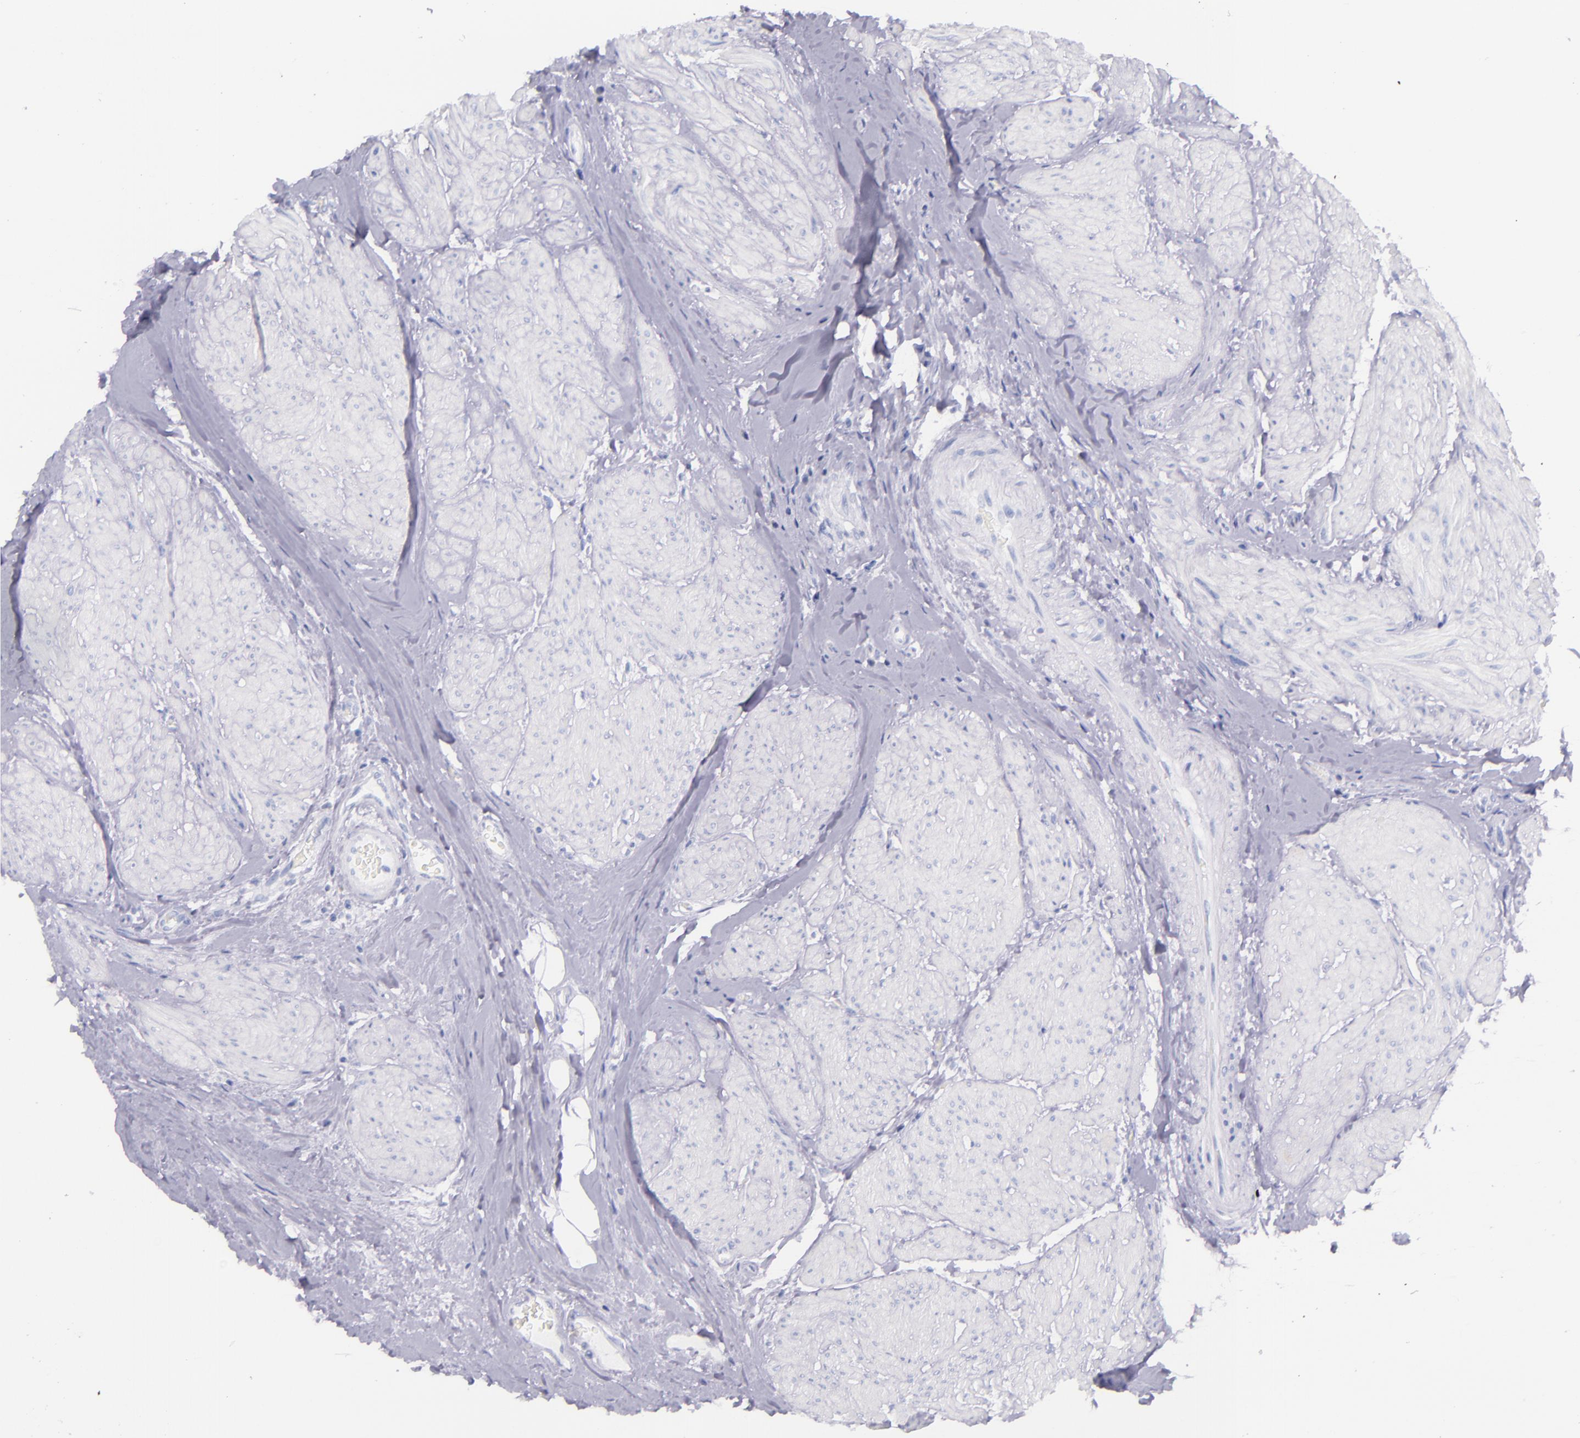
{"staining": {"intensity": "negative", "quantity": "none", "location": "none"}, "tissue": "urothelial cancer", "cell_type": "Tumor cells", "image_type": "cancer", "snomed": [{"axis": "morphology", "description": "Urothelial carcinoma, High grade"}, {"axis": "topography", "description": "Urinary bladder"}], "caption": "IHC of urothelial carcinoma (high-grade) demonstrates no positivity in tumor cells.", "gene": "SFTPB", "patient": {"sex": "male", "age": 66}}